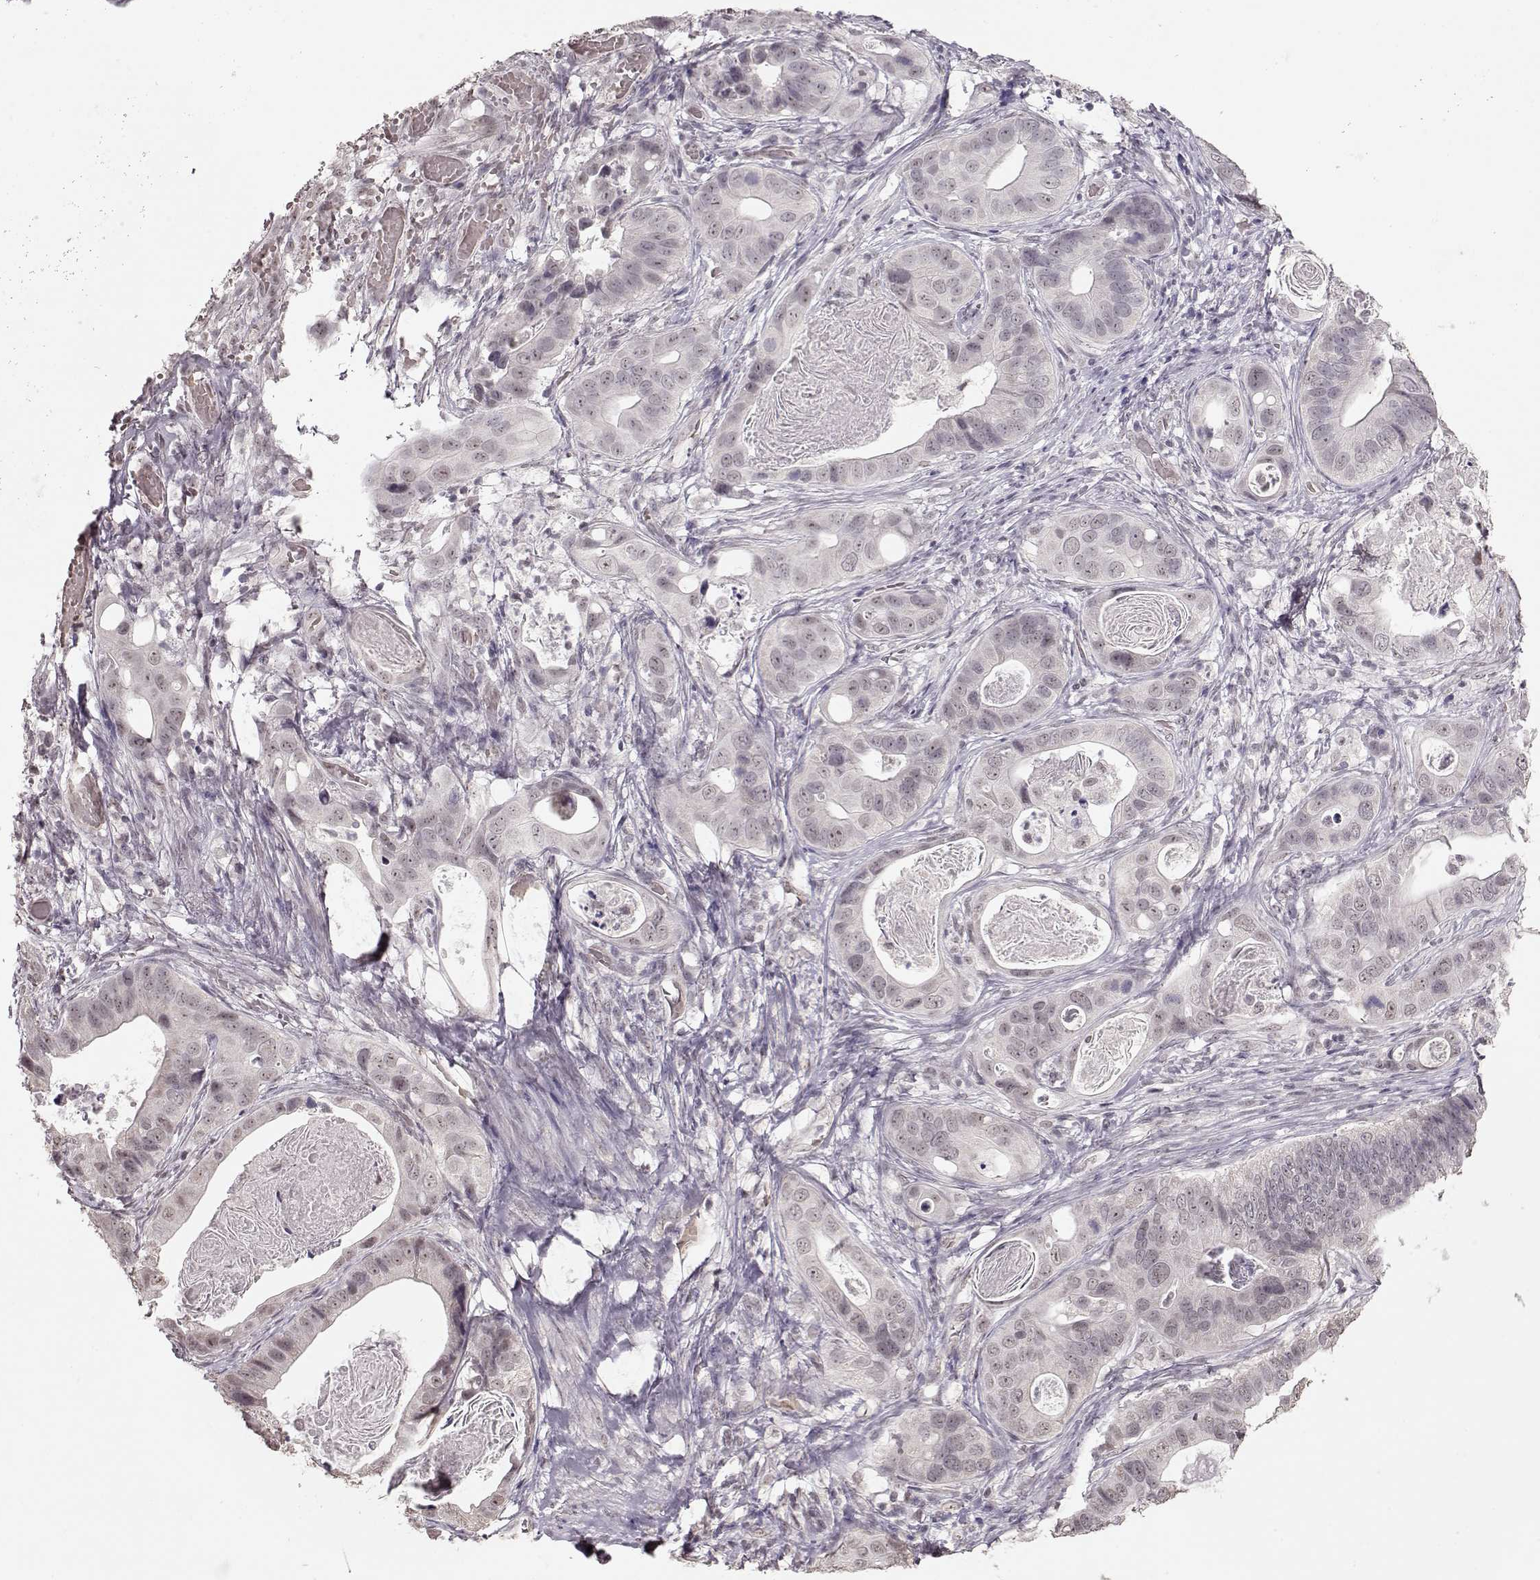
{"staining": {"intensity": "weak", "quantity": "<25%", "location": "nuclear"}, "tissue": "stomach cancer", "cell_type": "Tumor cells", "image_type": "cancer", "snomed": [{"axis": "morphology", "description": "Adenocarcinoma, NOS"}, {"axis": "topography", "description": "Stomach"}], "caption": "There is no significant expression in tumor cells of stomach cancer (adenocarcinoma).", "gene": "PCP4", "patient": {"sex": "male", "age": 84}}